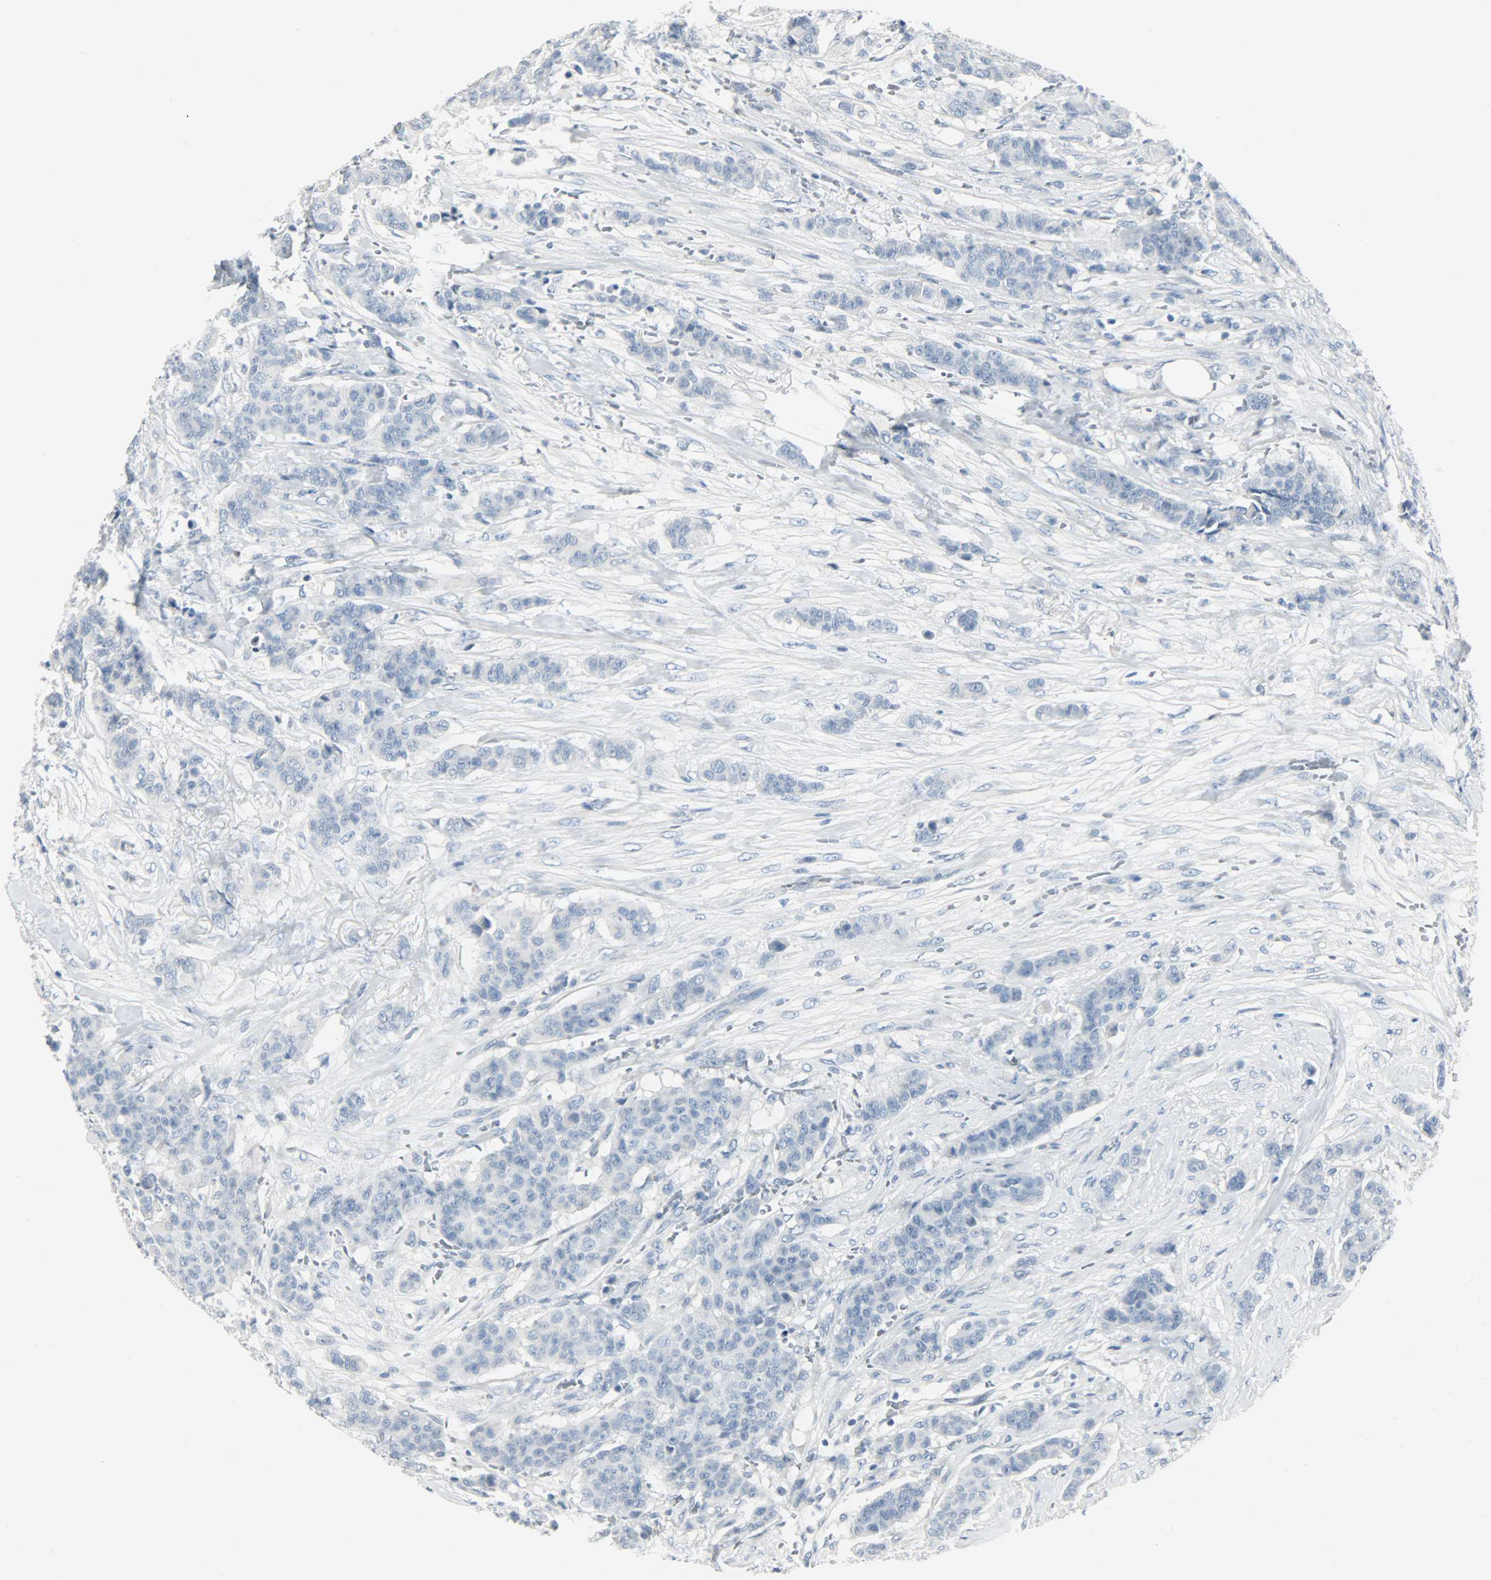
{"staining": {"intensity": "negative", "quantity": "none", "location": "none"}, "tissue": "breast cancer", "cell_type": "Tumor cells", "image_type": "cancer", "snomed": [{"axis": "morphology", "description": "Duct carcinoma"}, {"axis": "topography", "description": "Breast"}], "caption": "This is a image of IHC staining of breast invasive ductal carcinoma, which shows no expression in tumor cells.", "gene": "KIT", "patient": {"sex": "female", "age": 40}}